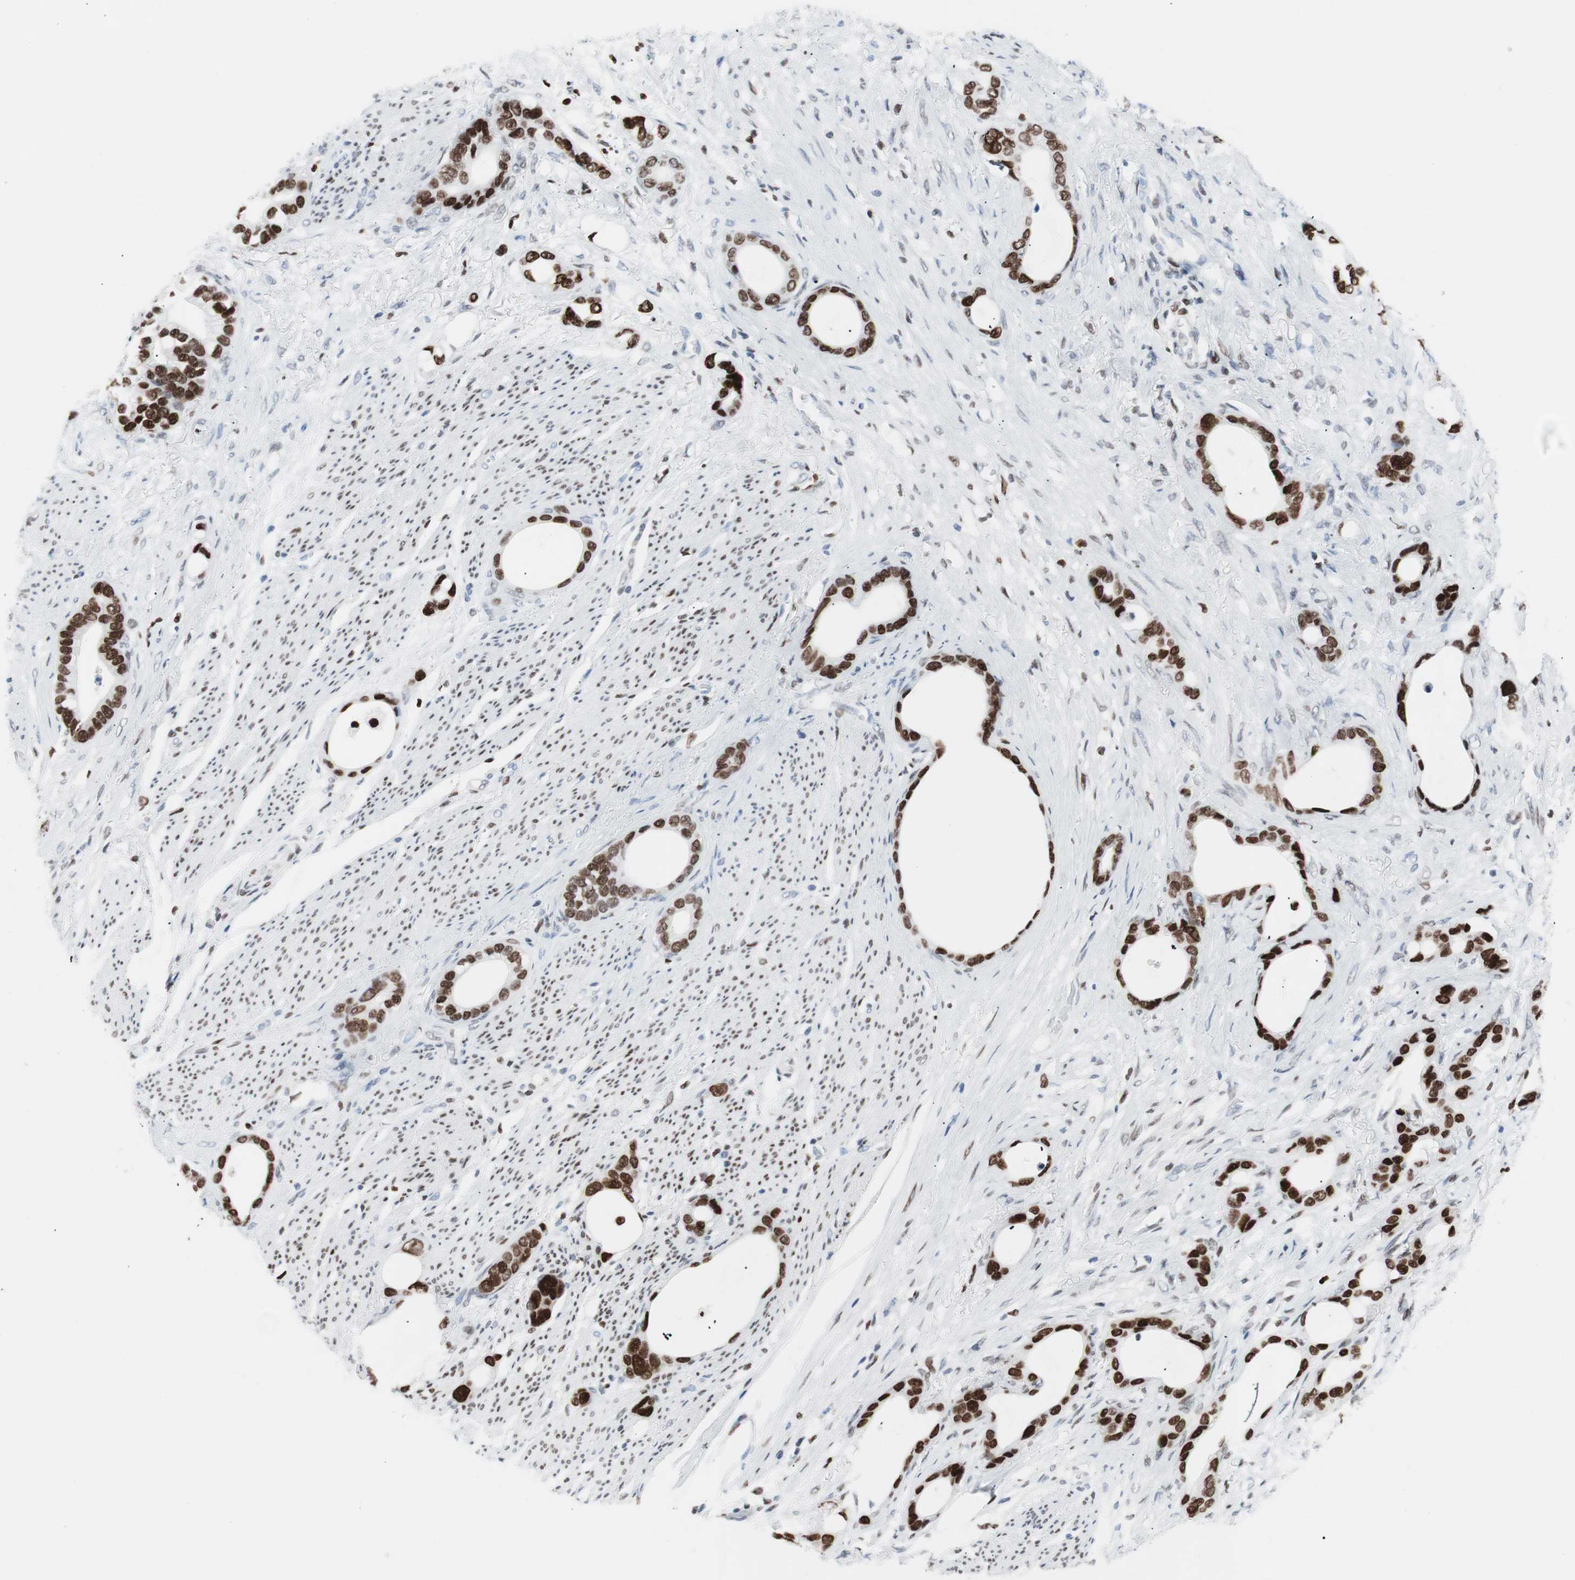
{"staining": {"intensity": "strong", "quantity": ">75%", "location": "nuclear"}, "tissue": "stomach cancer", "cell_type": "Tumor cells", "image_type": "cancer", "snomed": [{"axis": "morphology", "description": "Adenocarcinoma, NOS"}, {"axis": "topography", "description": "Stomach"}], "caption": "Protein expression analysis of stomach adenocarcinoma demonstrates strong nuclear staining in about >75% of tumor cells.", "gene": "CEBPB", "patient": {"sex": "female", "age": 75}}